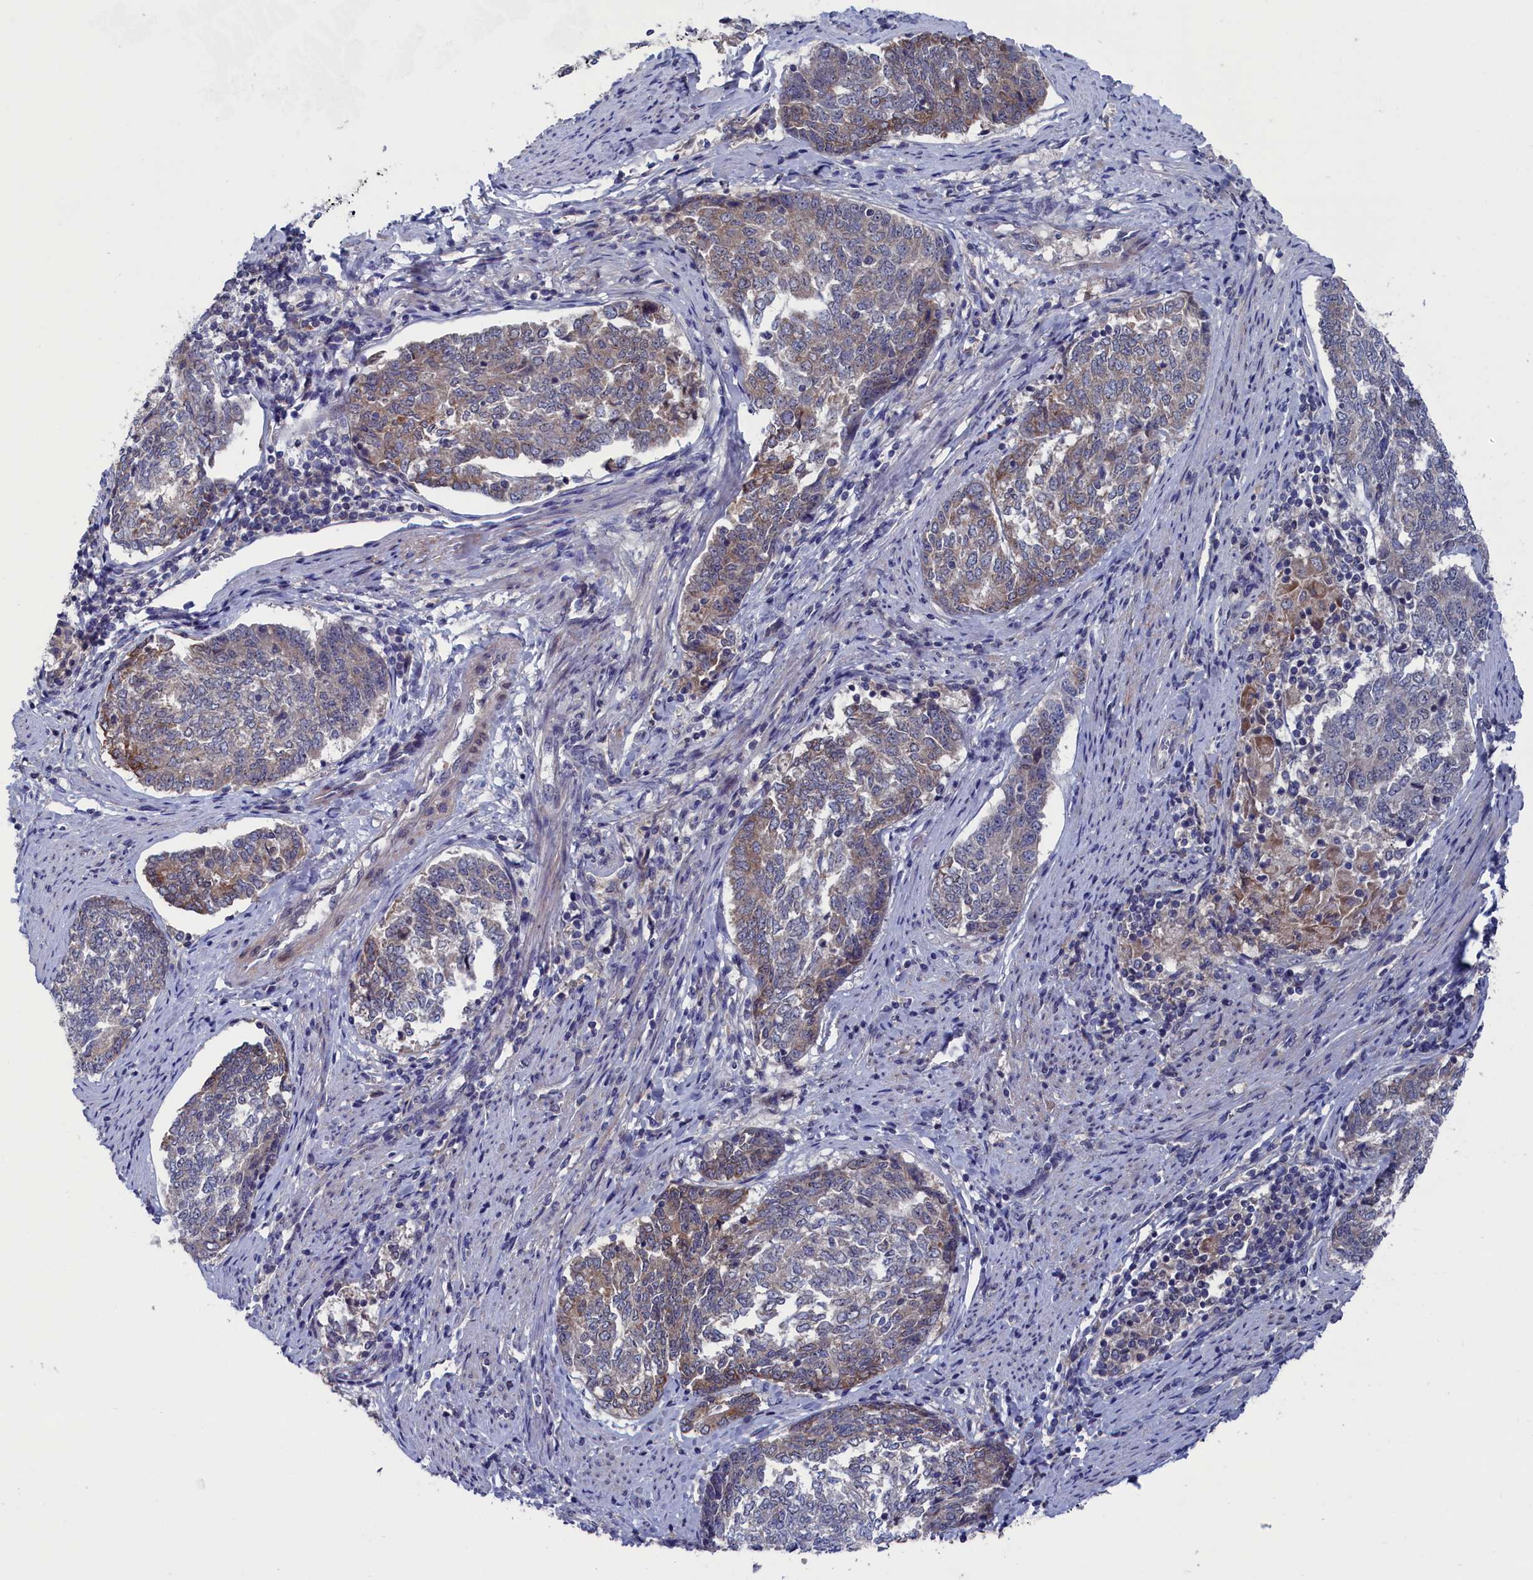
{"staining": {"intensity": "weak", "quantity": "25%-75%", "location": "cytoplasmic/membranous"}, "tissue": "endometrial cancer", "cell_type": "Tumor cells", "image_type": "cancer", "snomed": [{"axis": "morphology", "description": "Adenocarcinoma, NOS"}, {"axis": "topography", "description": "Endometrium"}], "caption": "Weak cytoplasmic/membranous positivity is appreciated in approximately 25%-75% of tumor cells in adenocarcinoma (endometrial).", "gene": "SPATA13", "patient": {"sex": "female", "age": 80}}